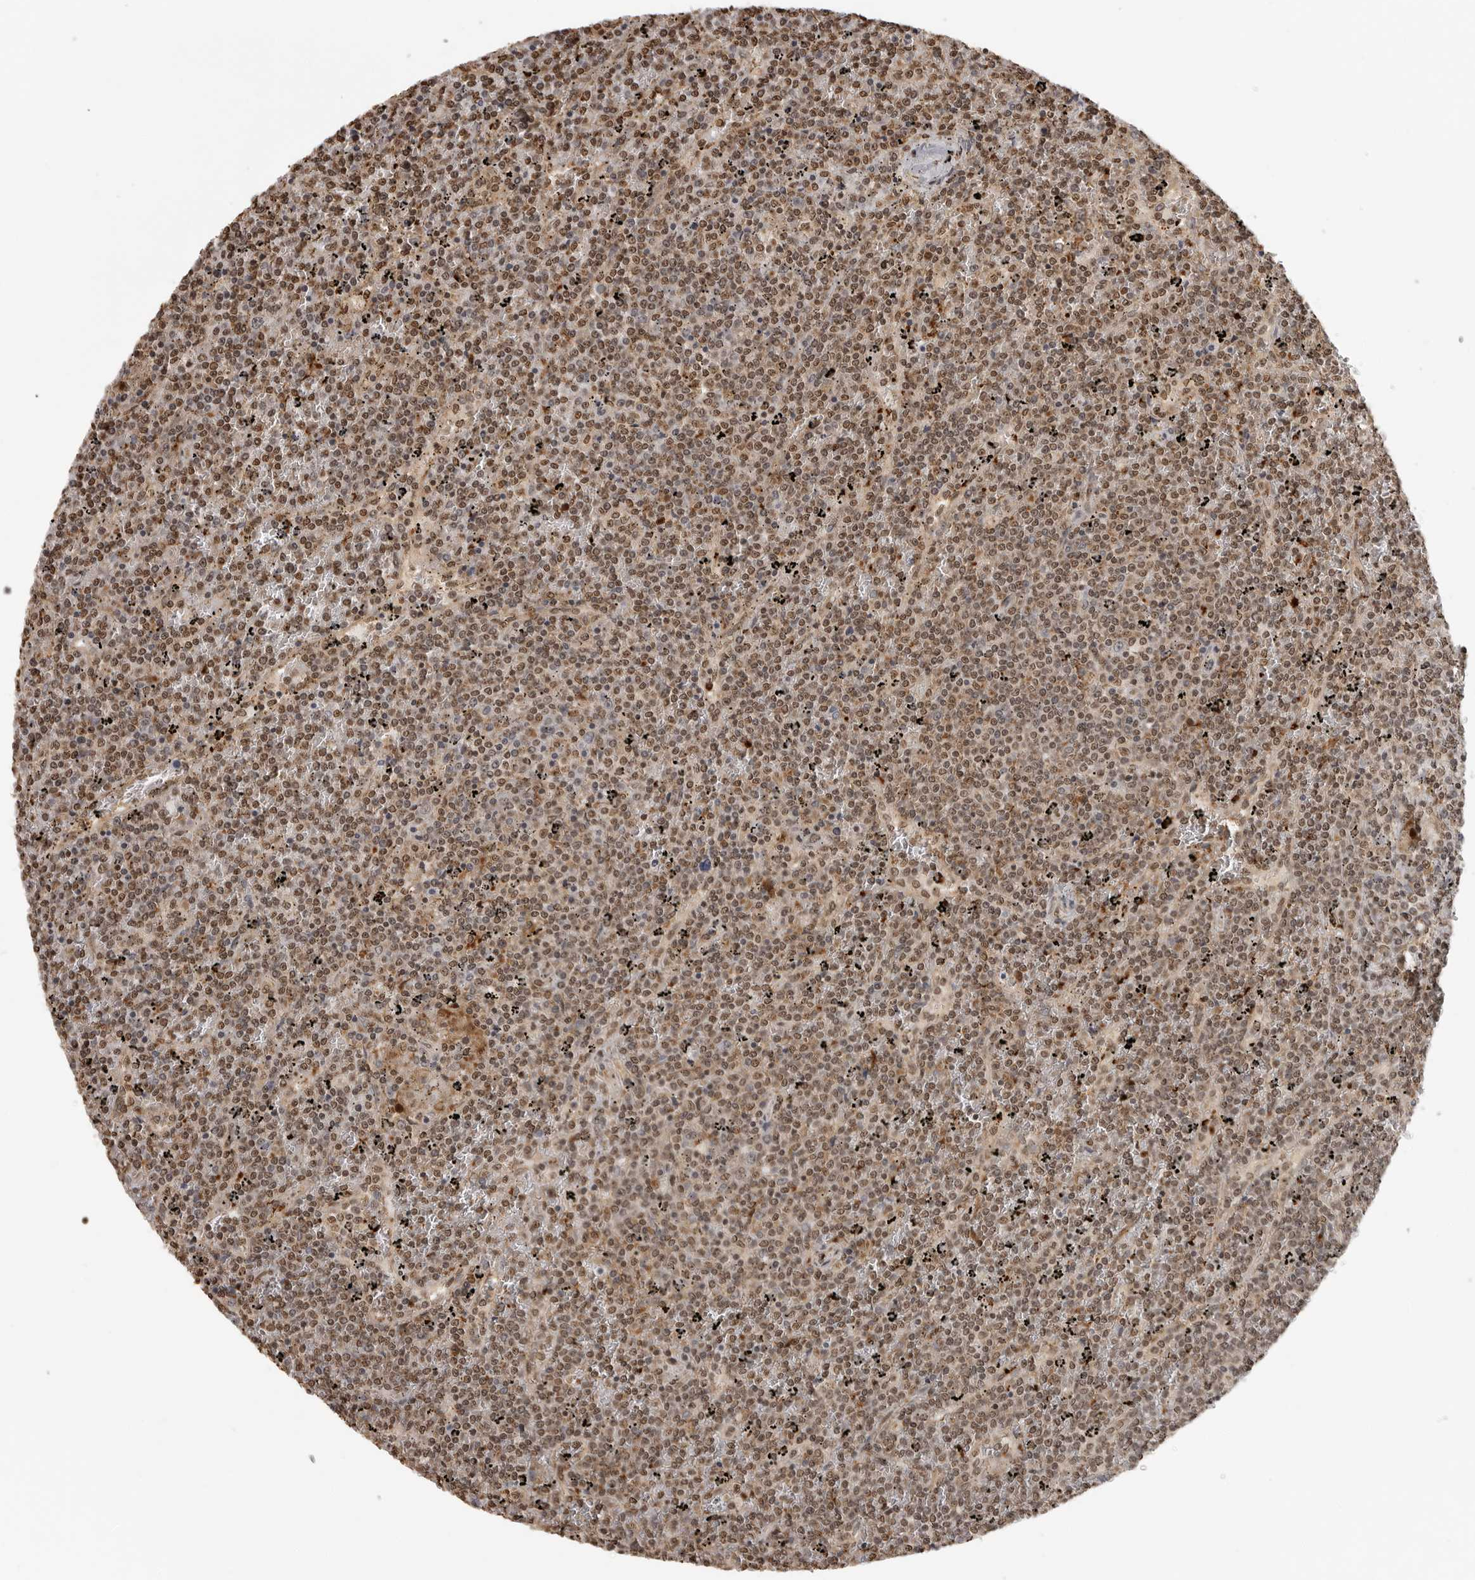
{"staining": {"intensity": "moderate", "quantity": ">75%", "location": "nuclear"}, "tissue": "lymphoma", "cell_type": "Tumor cells", "image_type": "cancer", "snomed": [{"axis": "morphology", "description": "Malignant lymphoma, non-Hodgkin's type, Low grade"}, {"axis": "topography", "description": "Spleen"}], "caption": "An immunohistochemistry (IHC) image of tumor tissue is shown. Protein staining in brown highlights moderate nuclear positivity in lymphoma within tumor cells.", "gene": "CLOCK", "patient": {"sex": "female", "age": 19}}